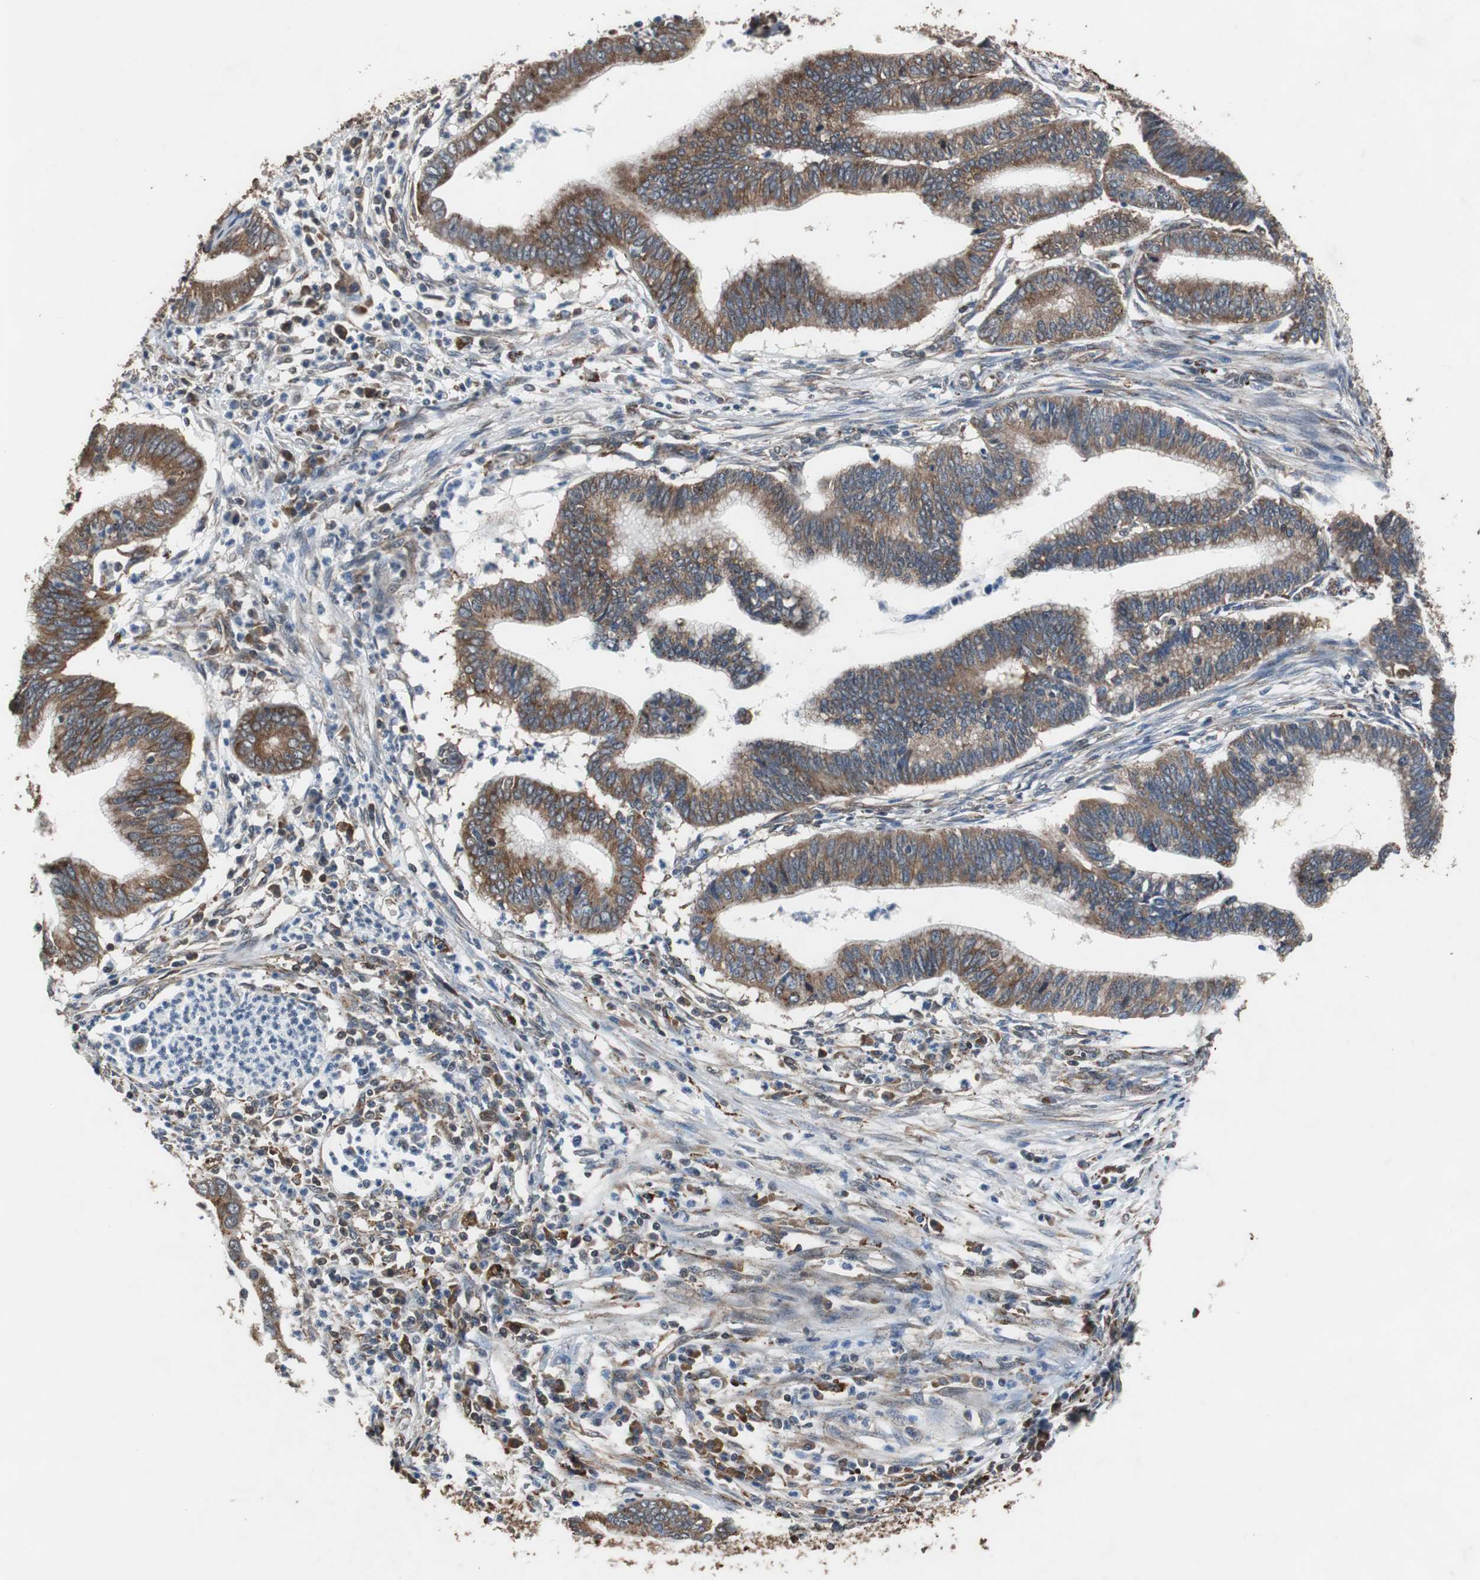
{"staining": {"intensity": "moderate", "quantity": ">75%", "location": "cytoplasmic/membranous"}, "tissue": "cervical cancer", "cell_type": "Tumor cells", "image_type": "cancer", "snomed": [{"axis": "morphology", "description": "Adenocarcinoma, NOS"}, {"axis": "topography", "description": "Cervix"}], "caption": "About >75% of tumor cells in cervical adenocarcinoma reveal moderate cytoplasmic/membranous protein expression as visualized by brown immunohistochemical staining.", "gene": "USP10", "patient": {"sex": "female", "age": 36}}